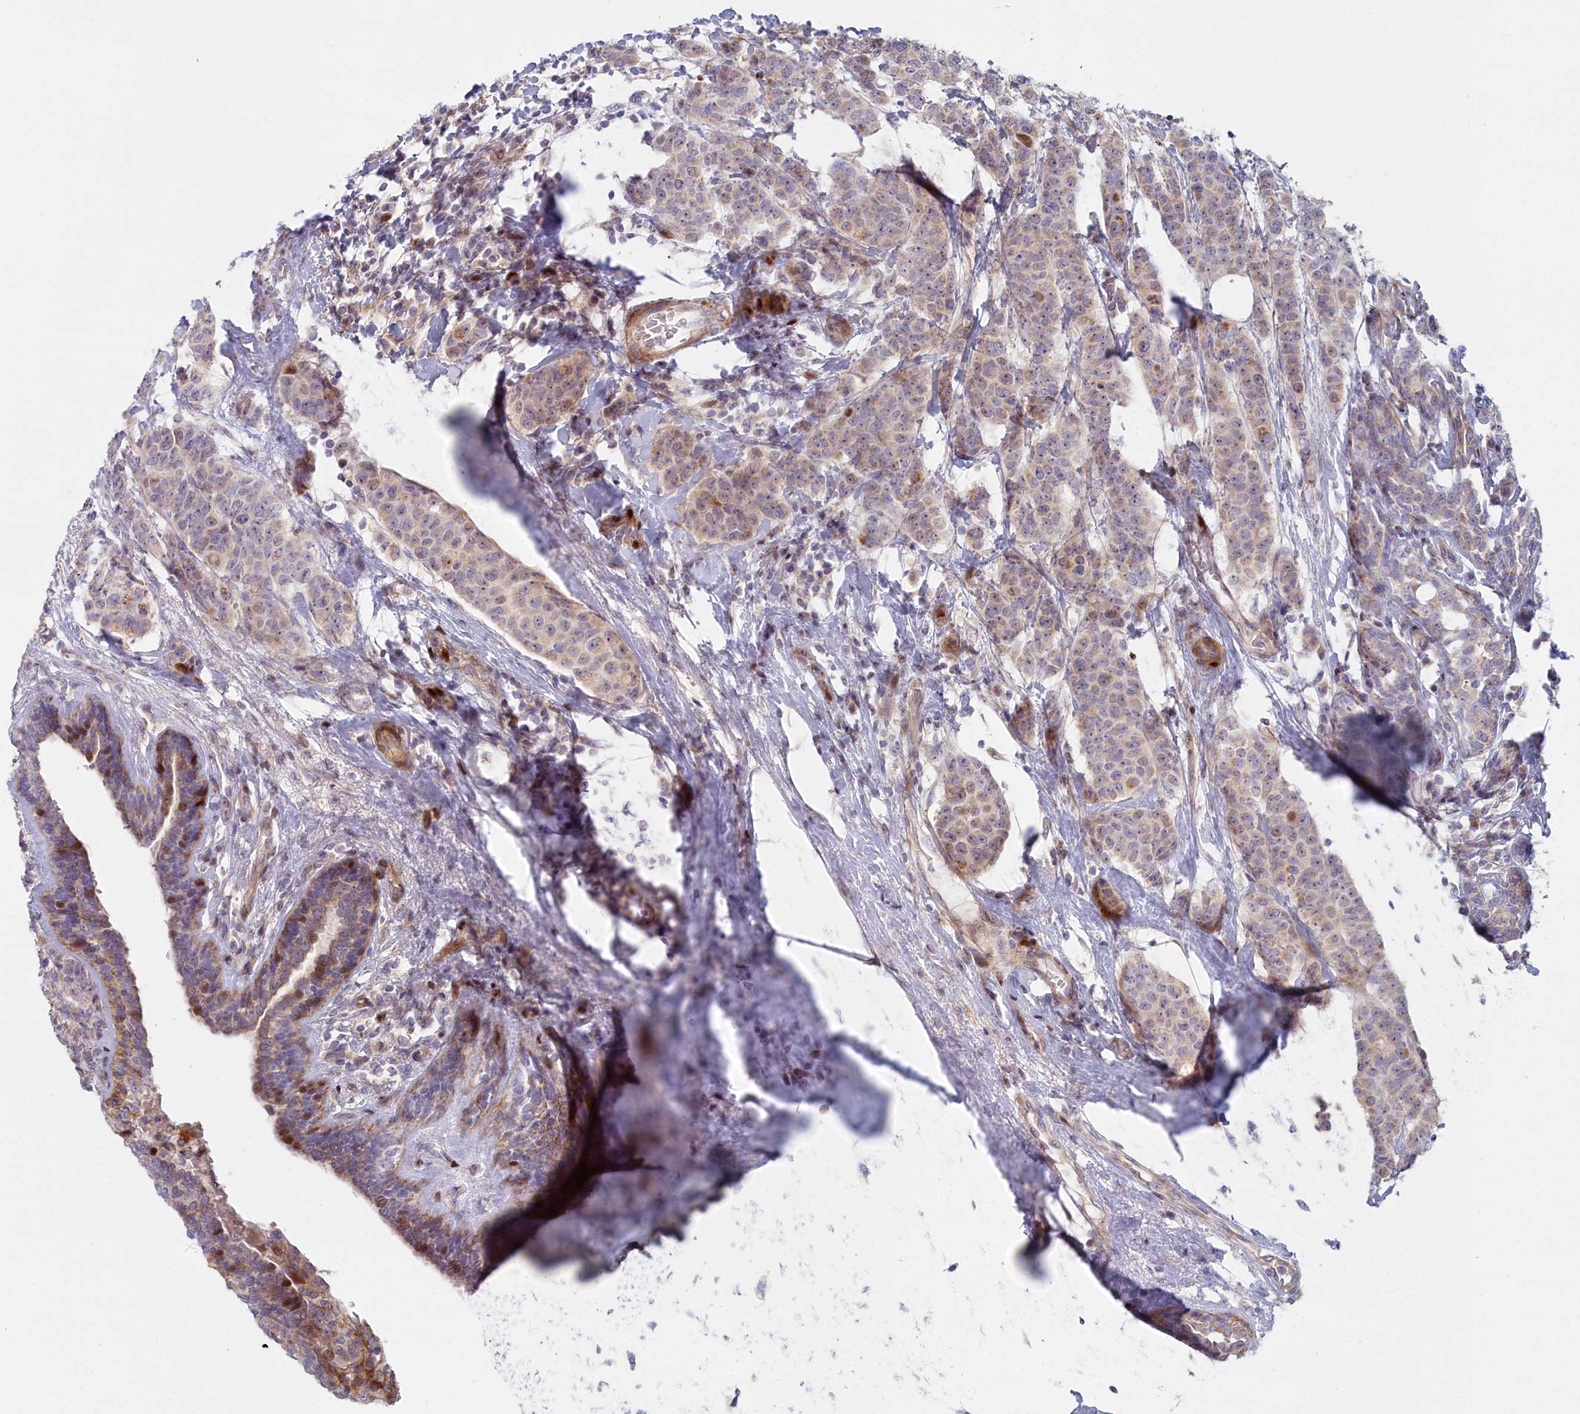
{"staining": {"intensity": "moderate", "quantity": "<25%", "location": "cytoplasmic/membranous"}, "tissue": "breast cancer", "cell_type": "Tumor cells", "image_type": "cancer", "snomed": [{"axis": "morphology", "description": "Duct carcinoma"}, {"axis": "topography", "description": "Breast"}], "caption": "About <25% of tumor cells in breast cancer (intraductal carcinoma) display moderate cytoplasmic/membranous protein expression as visualized by brown immunohistochemical staining.", "gene": "C15orf40", "patient": {"sex": "female", "age": 40}}